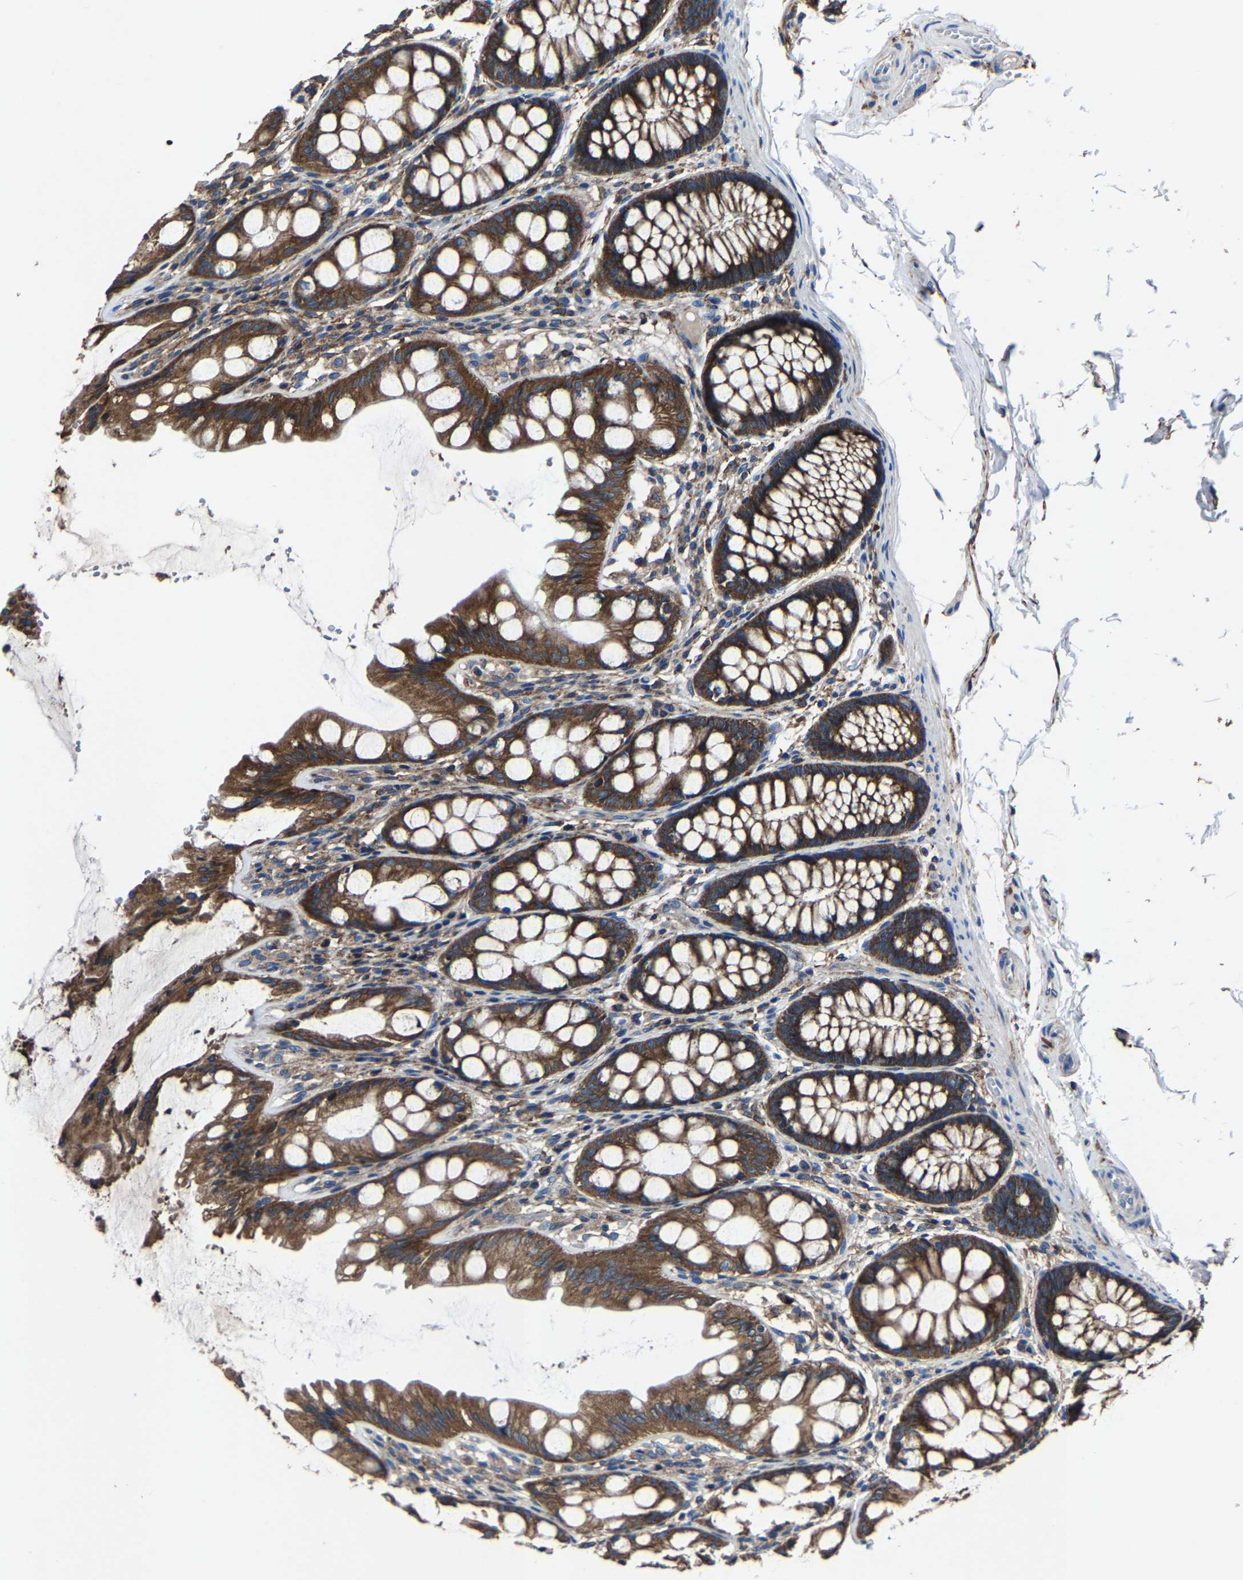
{"staining": {"intensity": "weak", "quantity": ">75%", "location": "cytoplasmic/membranous"}, "tissue": "colon", "cell_type": "Endothelial cells", "image_type": "normal", "snomed": [{"axis": "morphology", "description": "Normal tissue, NOS"}, {"axis": "topography", "description": "Colon"}], "caption": "Immunohistochemistry (IHC) staining of normal colon, which reveals low levels of weak cytoplasmic/membranous positivity in about >75% of endothelial cells indicating weak cytoplasmic/membranous protein expression. The staining was performed using DAB (3,3'-diaminobenzidine) (brown) for protein detection and nuclei were counterstained in hematoxylin (blue).", "gene": "KIAA1958", "patient": {"sex": "male", "age": 47}}